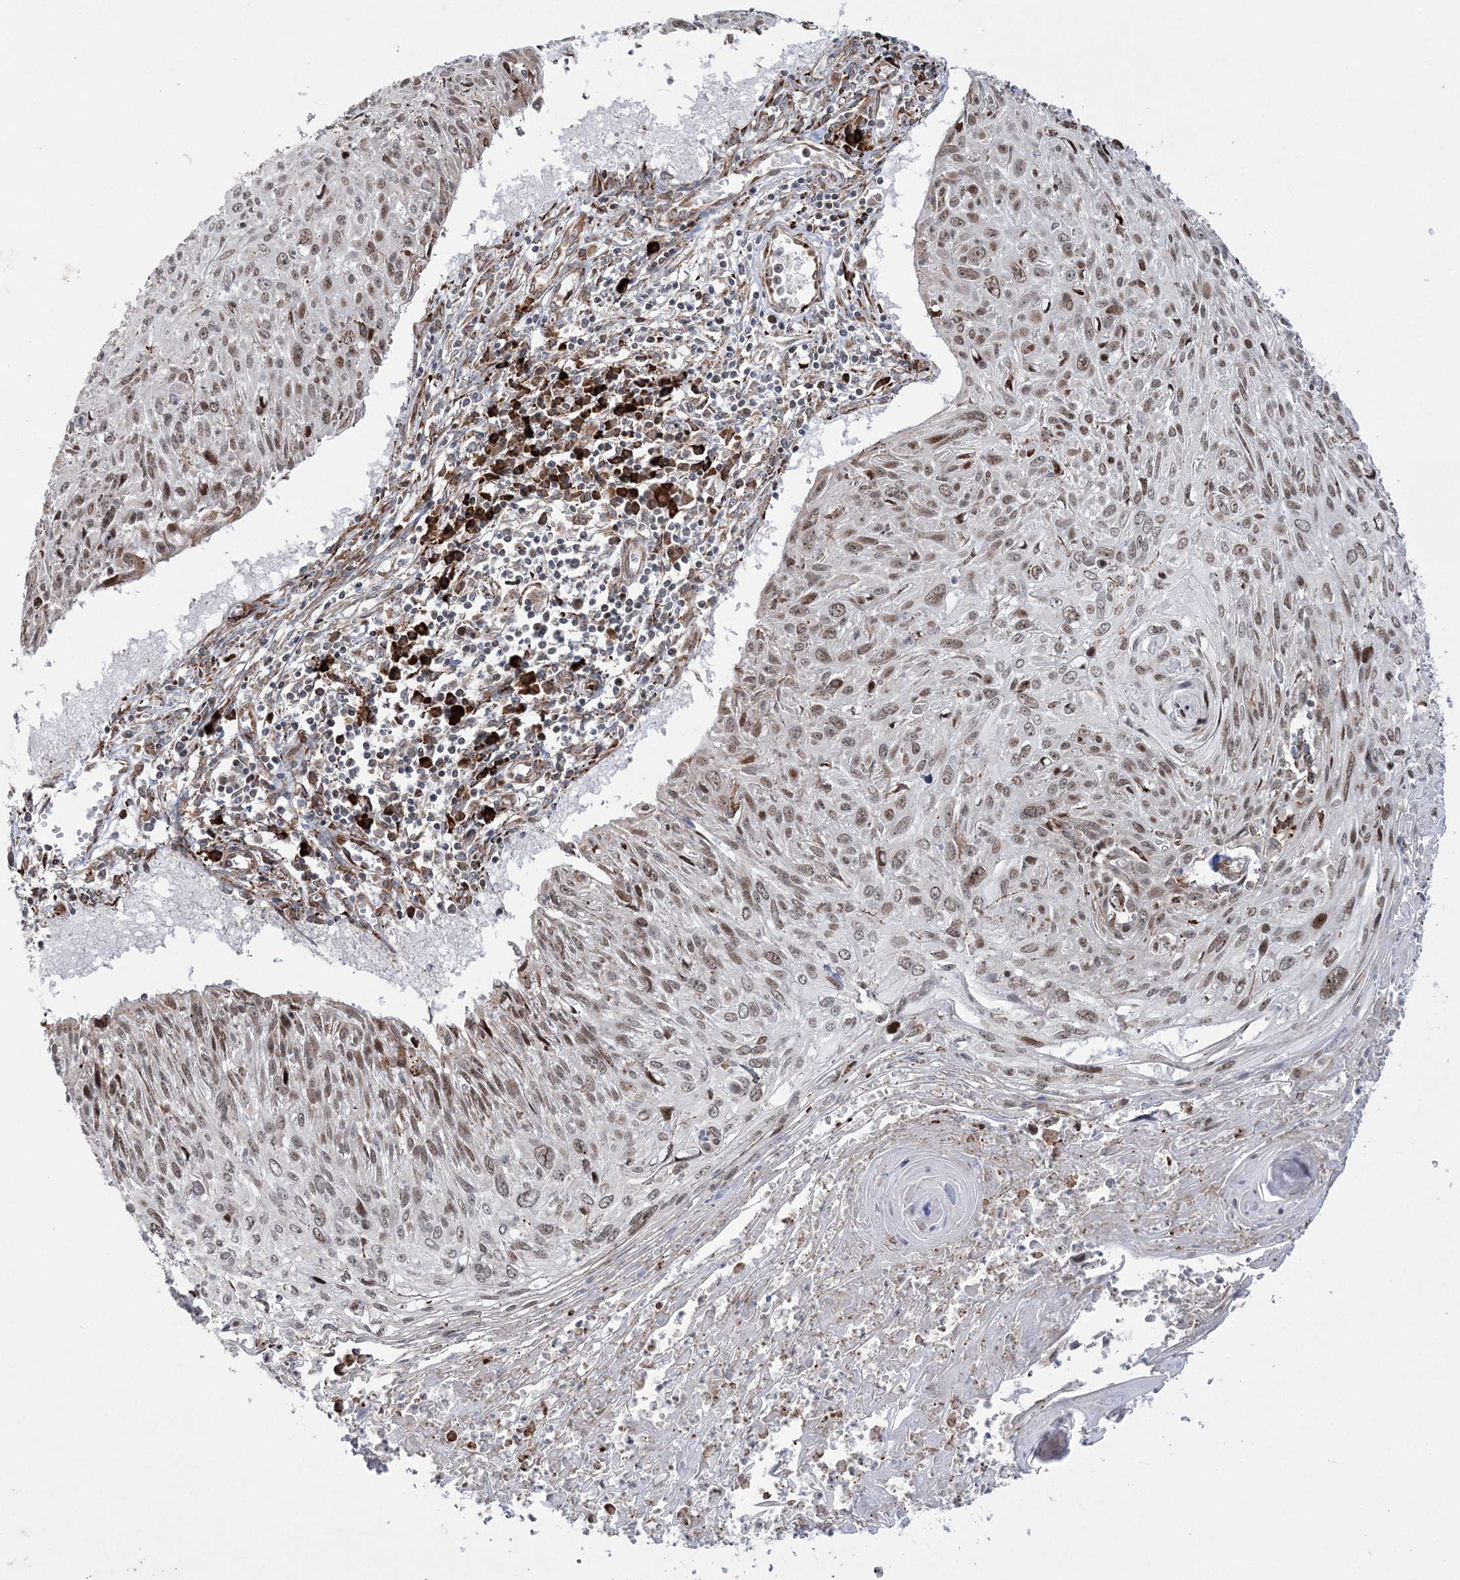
{"staining": {"intensity": "moderate", "quantity": ">75%", "location": "nuclear"}, "tissue": "cervical cancer", "cell_type": "Tumor cells", "image_type": "cancer", "snomed": [{"axis": "morphology", "description": "Squamous cell carcinoma, NOS"}, {"axis": "topography", "description": "Cervix"}], "caption": "This is an image of IHC staining of squamous cell carcinoma (cervical), which shows moderate expression in the nuclear of tumor cells.", "gene": "EFCAB12", "patient": {"sex": "female", "age": 51}}